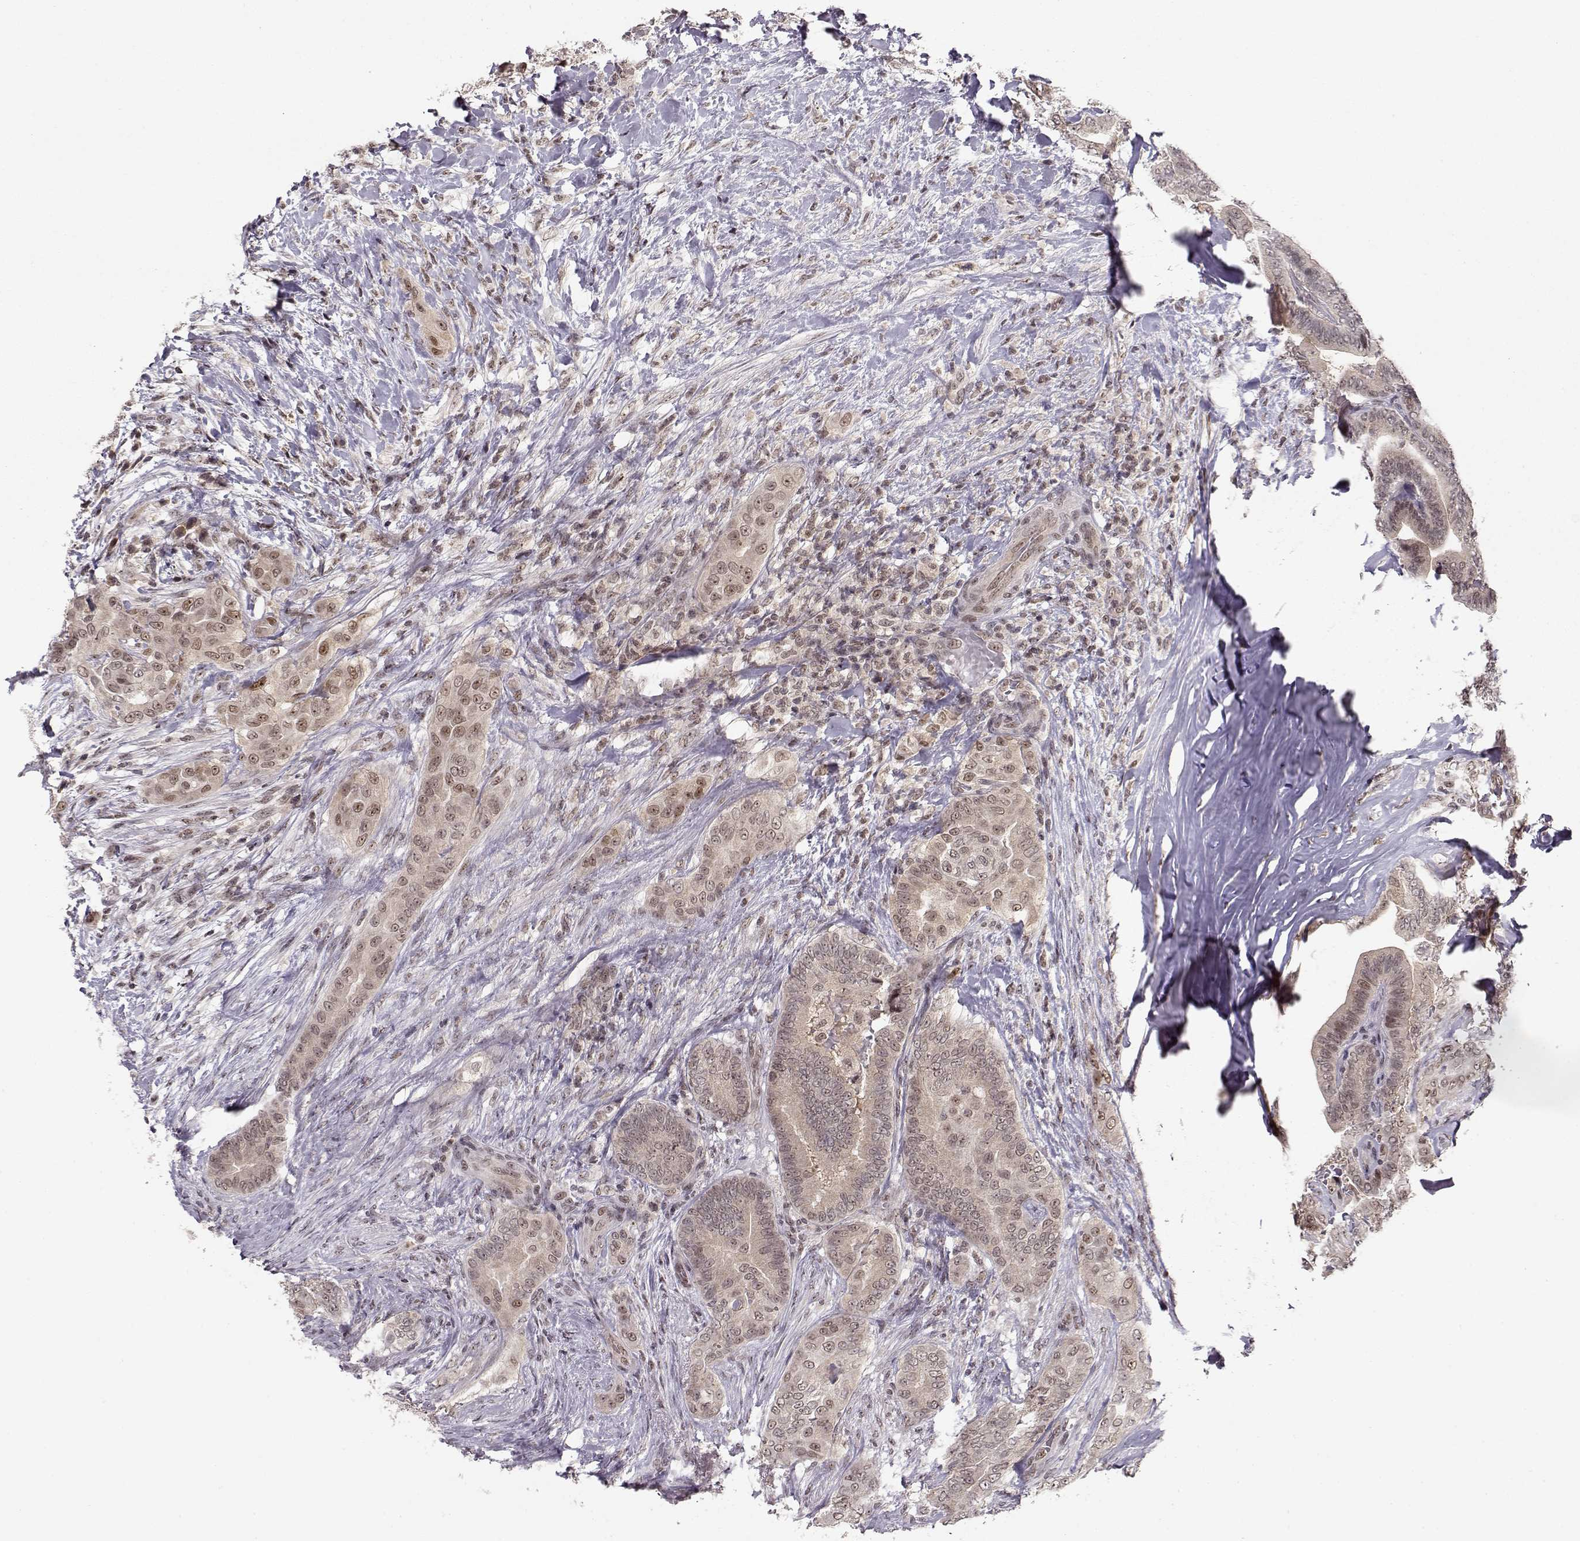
{"staining": {"intensity": "weak", "quantity": "25%-75%", "location": "cytoplasmic/membranous,nuclear"}, "tissue": "thyroid cancer", "cell_type": "Tumor cells", "image_type": "cancer", "snomed": [{"axis": "morphology", "description": "Papillary adenocarcinoma, NOS"}, {"axis": "topography", "description": "Thyroid gland"}], "caption": "High-power microscopy captured an immunohistochemistry histopathology image of thyroid cancer, revealing weak cytoplasmic/membranous and nuclear staining in approximately 25%-75% of tumor cells.", "gene": "CSNK2A1", "patient": {"sex": "male", "age": 61}}